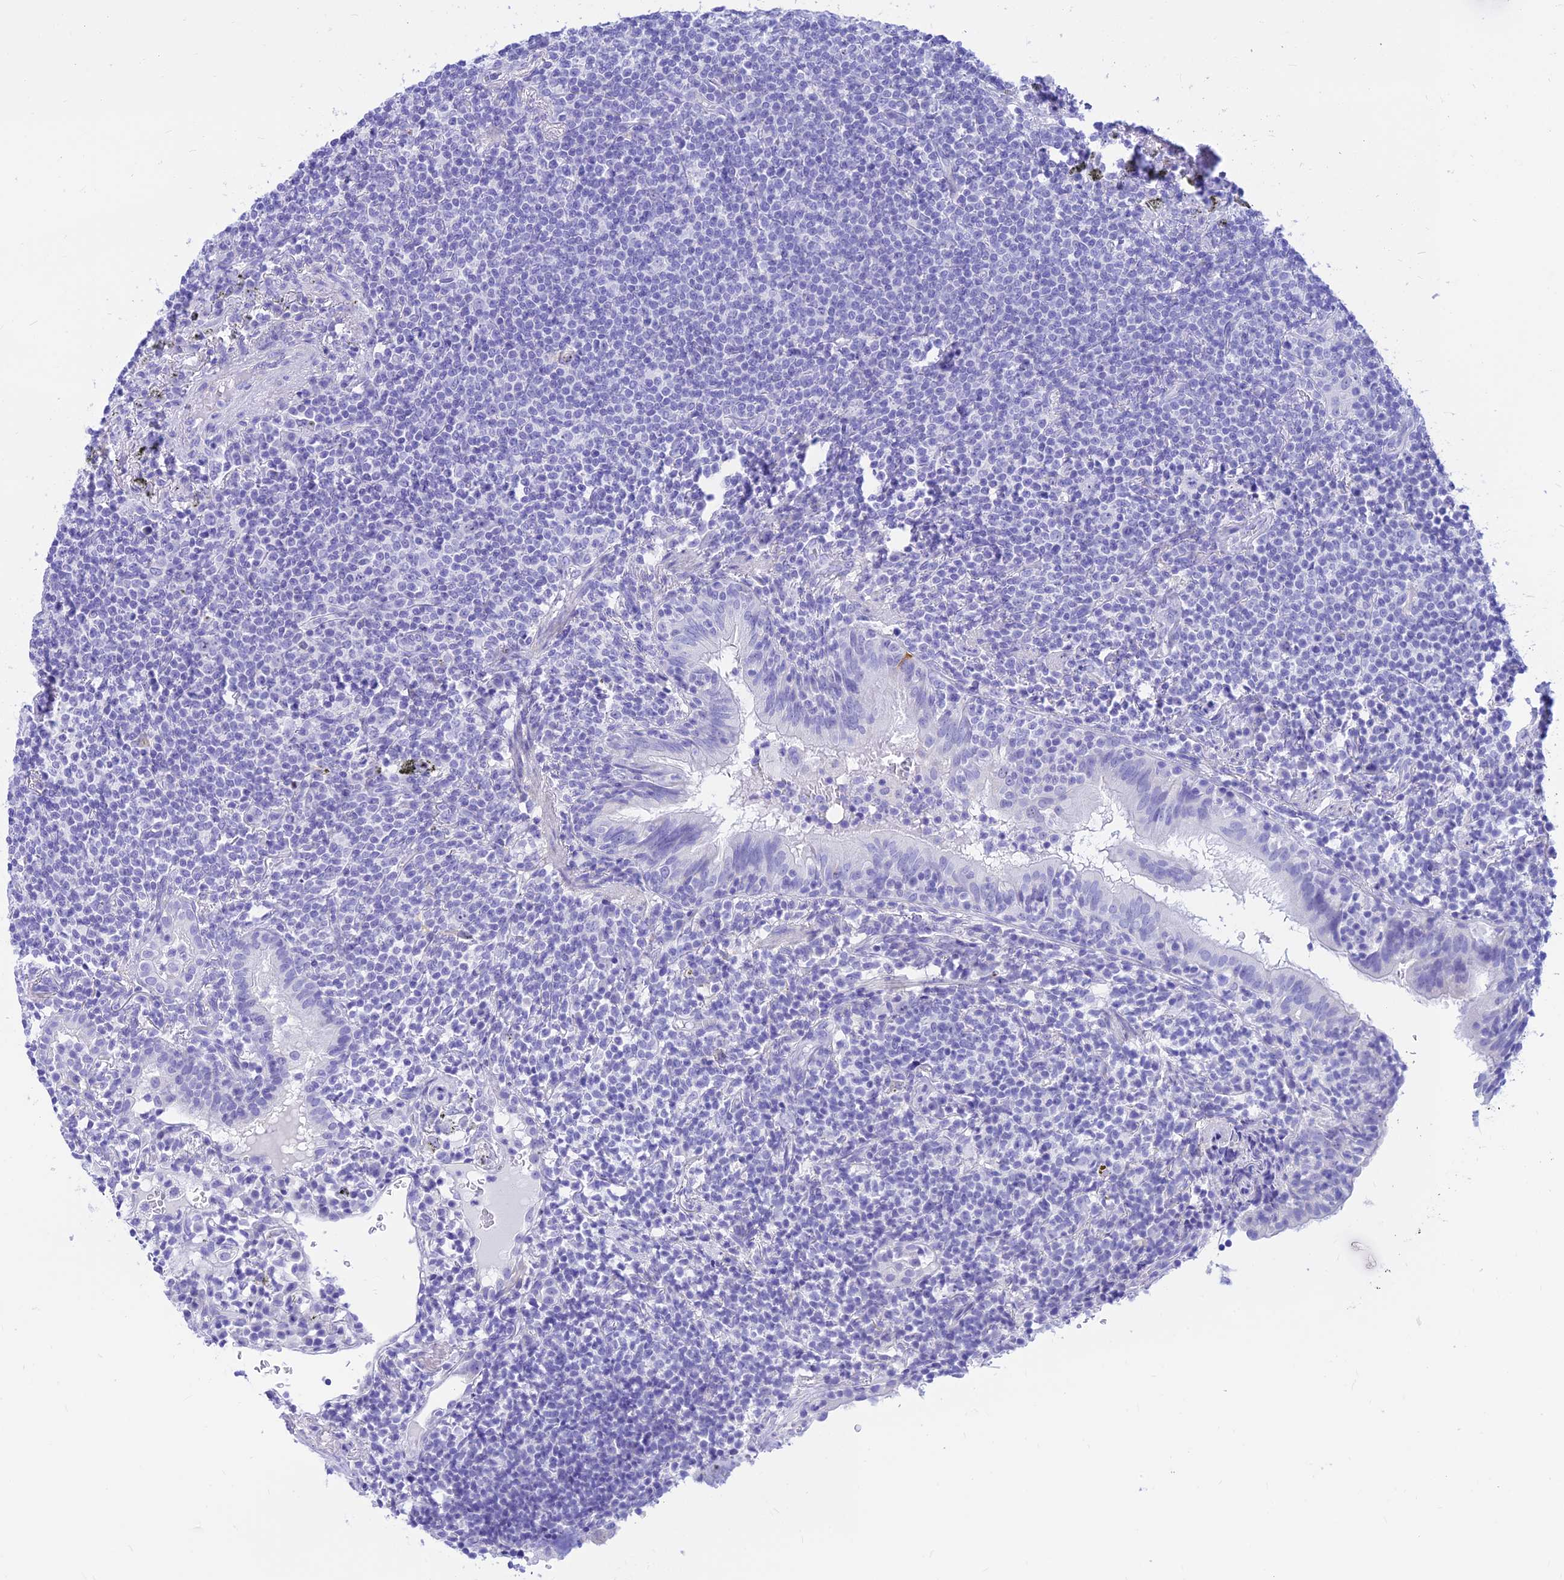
{"staining": {"intensity": "negative", "quantity": "none", "location": "none"}, "tissue": "lymphoma", "cell_type": "Tumor cells", "image_type": "cancer", "snomed": [{"axis": "morphology", "description": "Malignant lymphoma, non-Hodgkin's type, Low grade"}, {"axis": "topography", "description": "Lung"}], "caption": "This histopathology image is of low-grade malignant lymphoma, non-Hodgkin's type stained with IHC to label a protein in brown with the nuclei are counter-stained blue. There is no expression in tumor cells. (DAB (3,3'-diaminobenzidine) immunohistochemistry, high magnification).", "gene": "PRNP", "patient": {"sex": "female", "age": 71}}